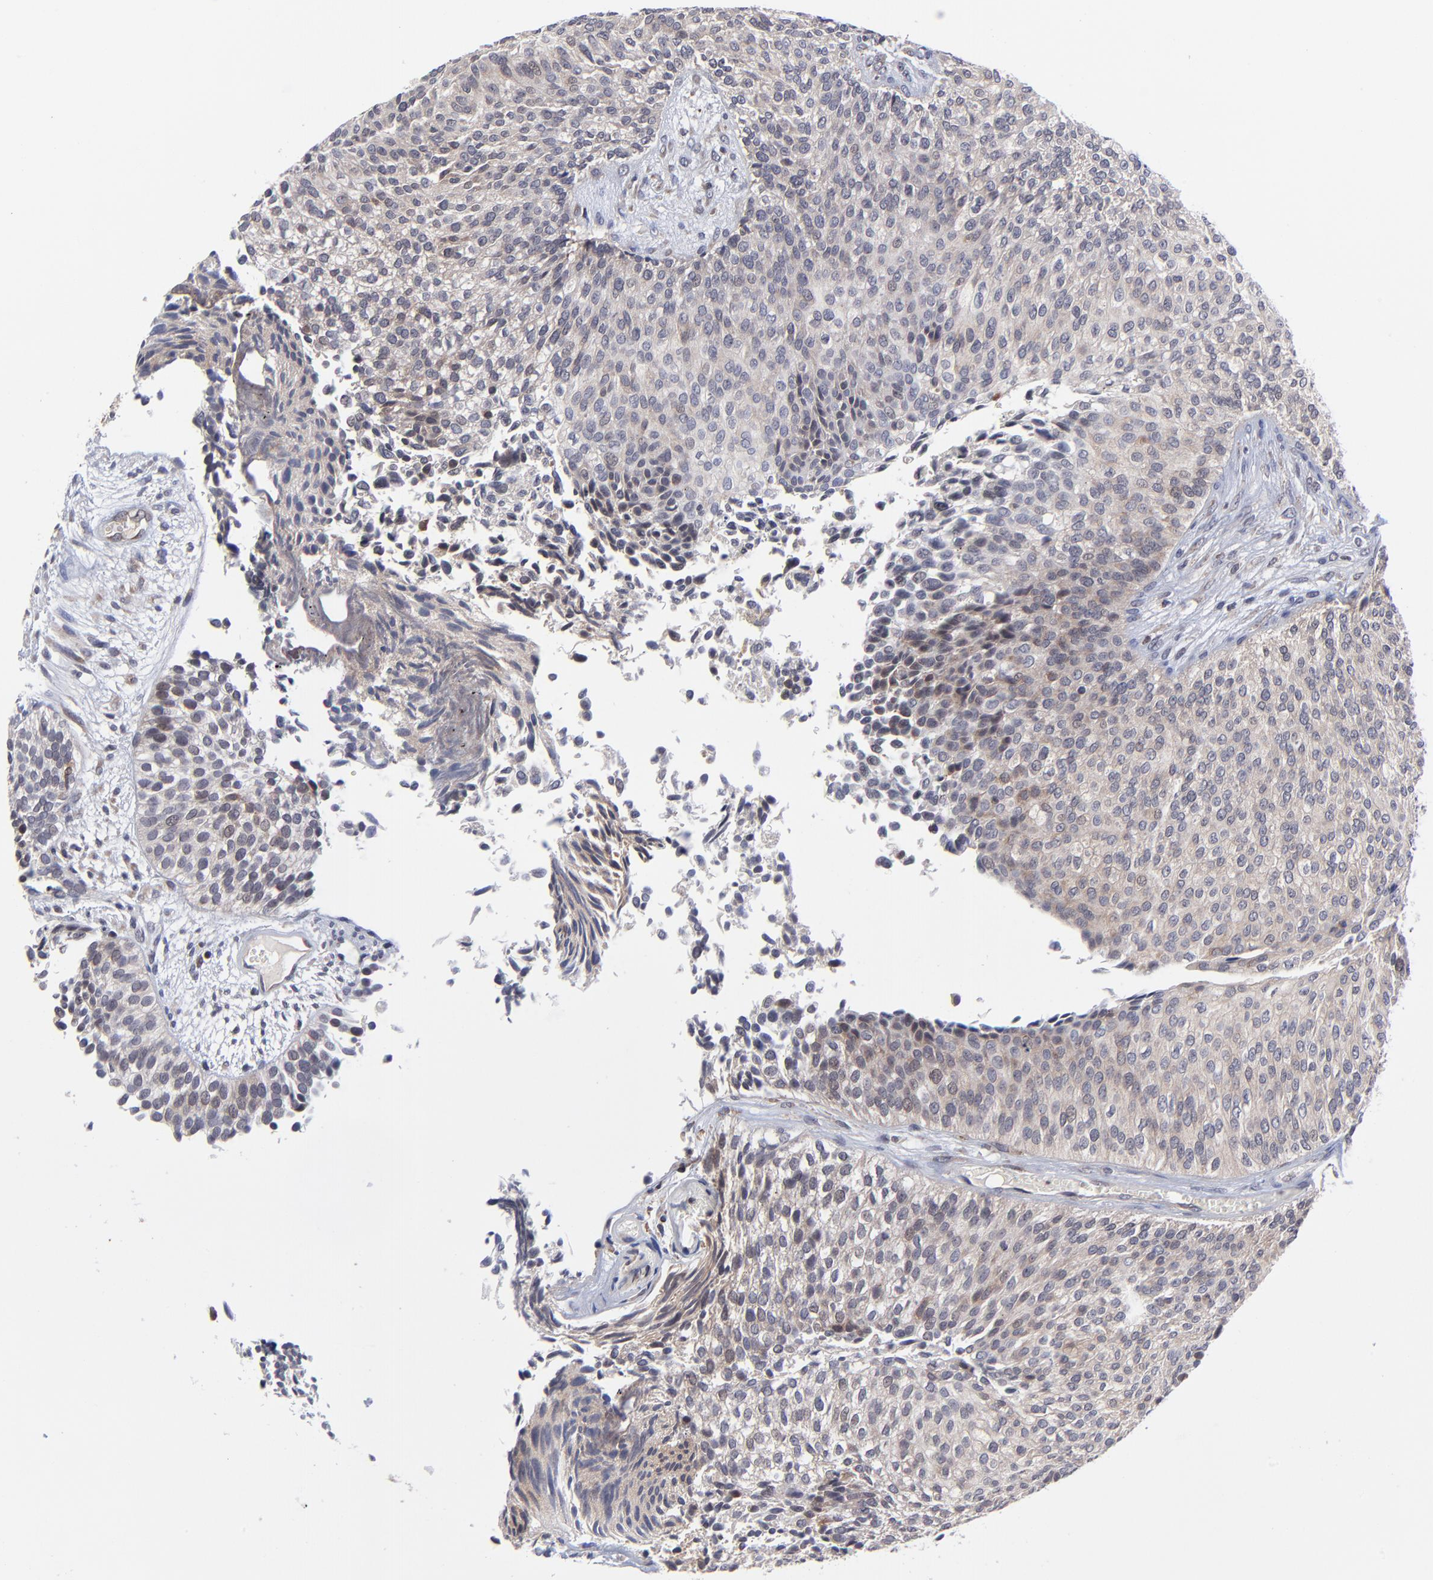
{"staining": {"intensity": "weak", "quantity": "<25%", "location": "cytoplasmic/membranous"}, "tissue": "urothelial cancer", "cell_type": "Tumor cells", "image_type": "cancer", "snomed": [{"axis": "morphology", "description": "Urothelial carcinoma, Low grade"}, {"axis": "topography", "description": "Urinary bladder"}], "caption": "A high-resolution micrograph shows IHC staining of urothelial cancer, which shows no significant staining in tumor cells.", "gene": "UBE2L6", "patient": {"sex": "male", "age": 84}}